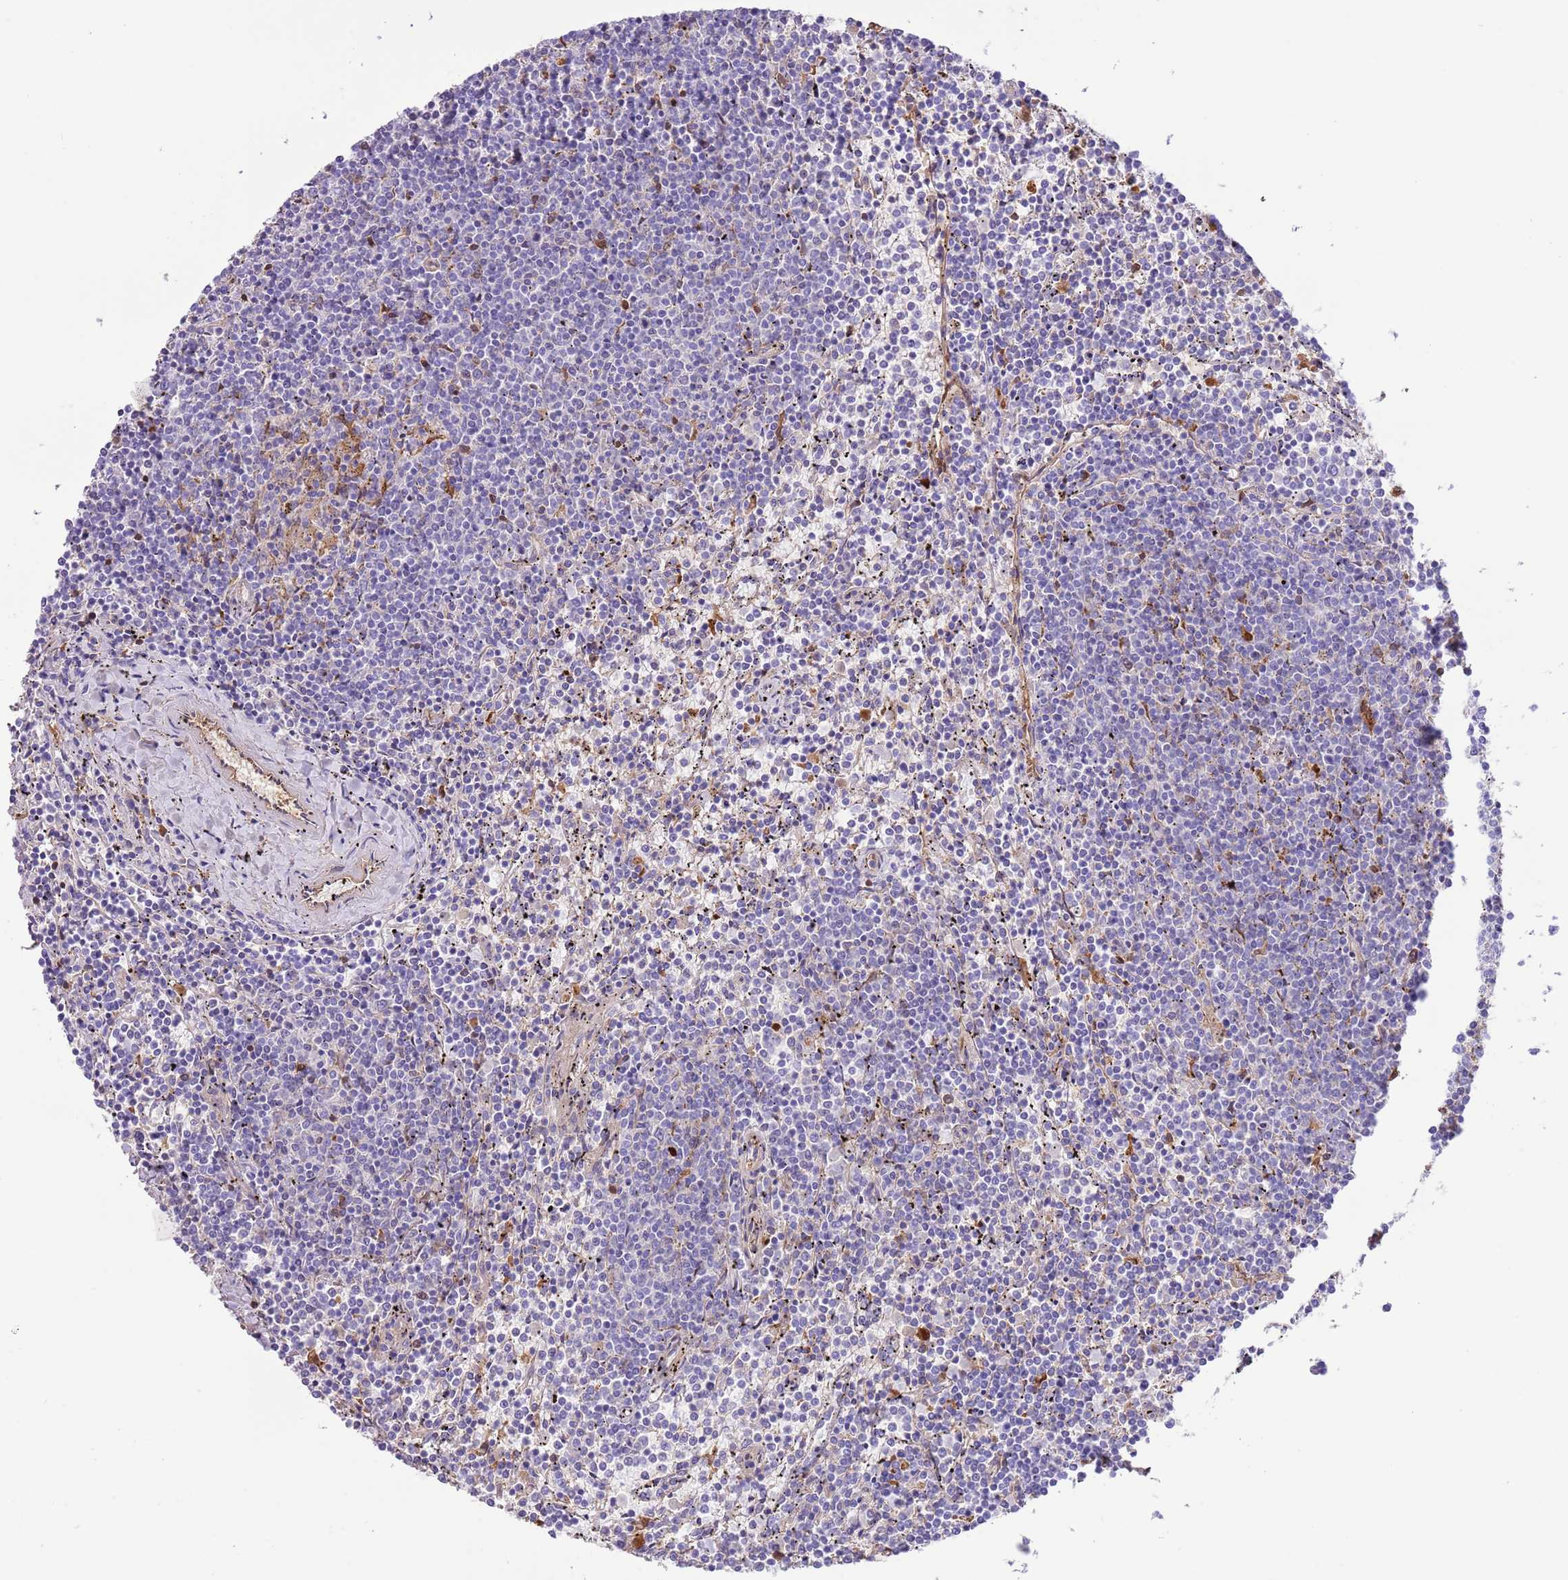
{"staining": {"intensity": "negative", "quantity": "none", "location": "none"}, "tissue": "lymphoma", "cell_type": "Tumor cells", "image_type": "cancer", "snomed": [{"axis": "morphology", "description": "Malignant lymphoma, non-Hodgkin's type, Low grade"}, {"axis": "topography", "description": "Spleen"}], "caption": "Lymphoma stained for a protein using IHC displays no expression tumor cells.", "gene": "IGF1", "patient": {"sex": "female", "age": 50}}